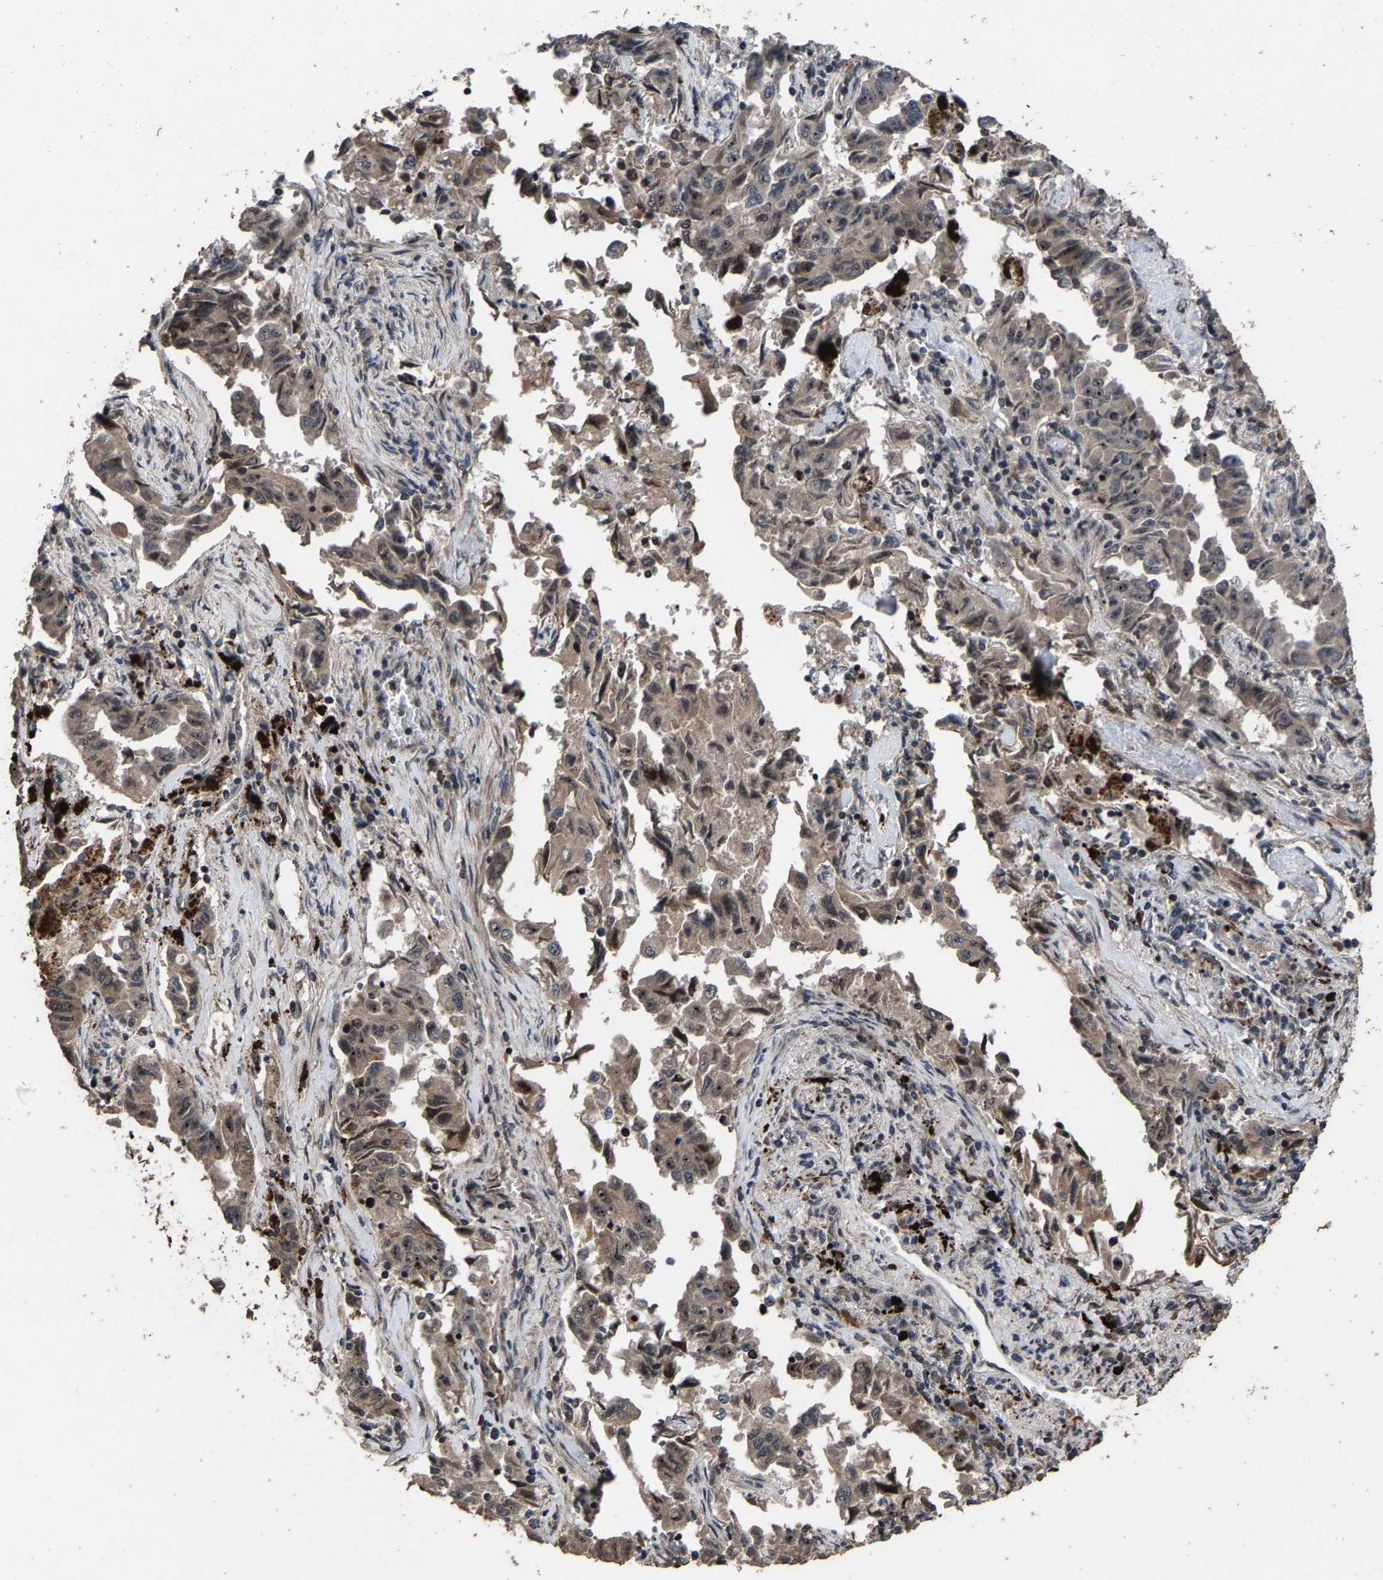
{"staining": {"intensity": "weak", "quantity": ">75%", "location": "cytoplasmic/membranous,nuclear"}, "tissue": "lung cancer", "cell_type": "Tumor cells", "image_type": "cancer", "snomed": [{"axis": "morphology", "description": "Adenocarcinoma, NOS"}, {"axis": "topography", "description": "Lung"}], "caption": "Immunohistochemistry (IHC) image of neoplastic tissue: adenocarcinoma (lung) stained using immunohistochemistry exhibits low levels of weak protein expression localized specifically in the cytoplasmic/membranous and nuclear of tumor cells, appearing as a cytoplasmic/membranous and nuclear brown color.", "gene": "HAUS6", "patient": {"sex": "female", "age": 51}}